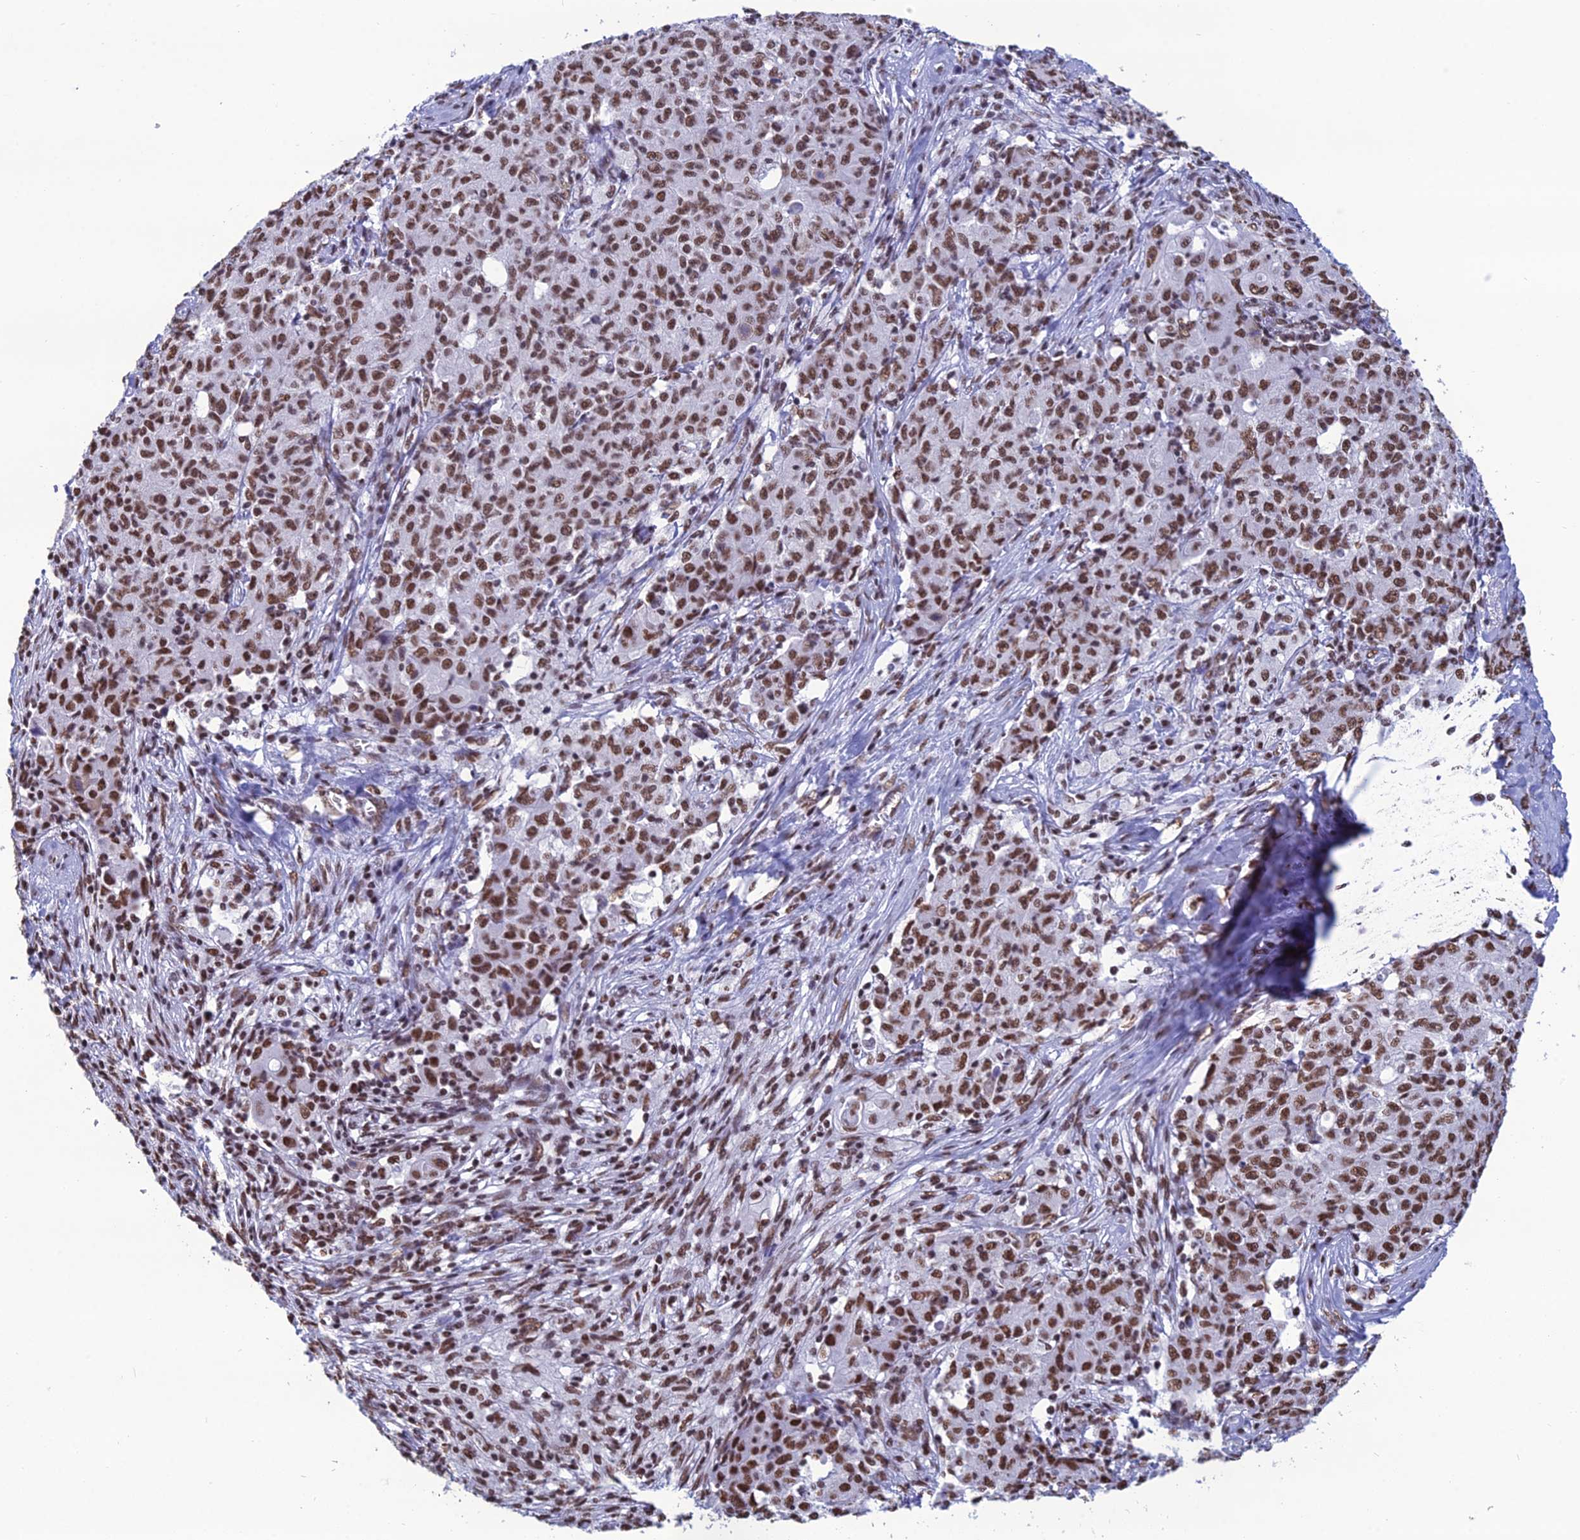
{"staining": {"intensity": "moderate", "quantity": ">75%", "location": "nuclear"}, "tissue": "ovarian cancer", "cell_type": "Tumor cells", "image_type": "cancer", "snomed": [{"axis": "morphology", "description": "Carcinoma, endometroid"}, {"axis": "topography", "description": "Ovary"}], "caption": "Ovarian cancer (endometroid carcinoma) stained with DAB (3,3'-diaminobenzidine) immunohistochemistry reveals medium levels of moderate nuclear expression in approximately >75% of tumor cells. The staining is performed using DAB brown chromogen to label protein expression. The nuclei are counter-stained blue using hematoxylin.", "gene": "PRAMEF12", "patient": {"sex": "female", "age": 42}}